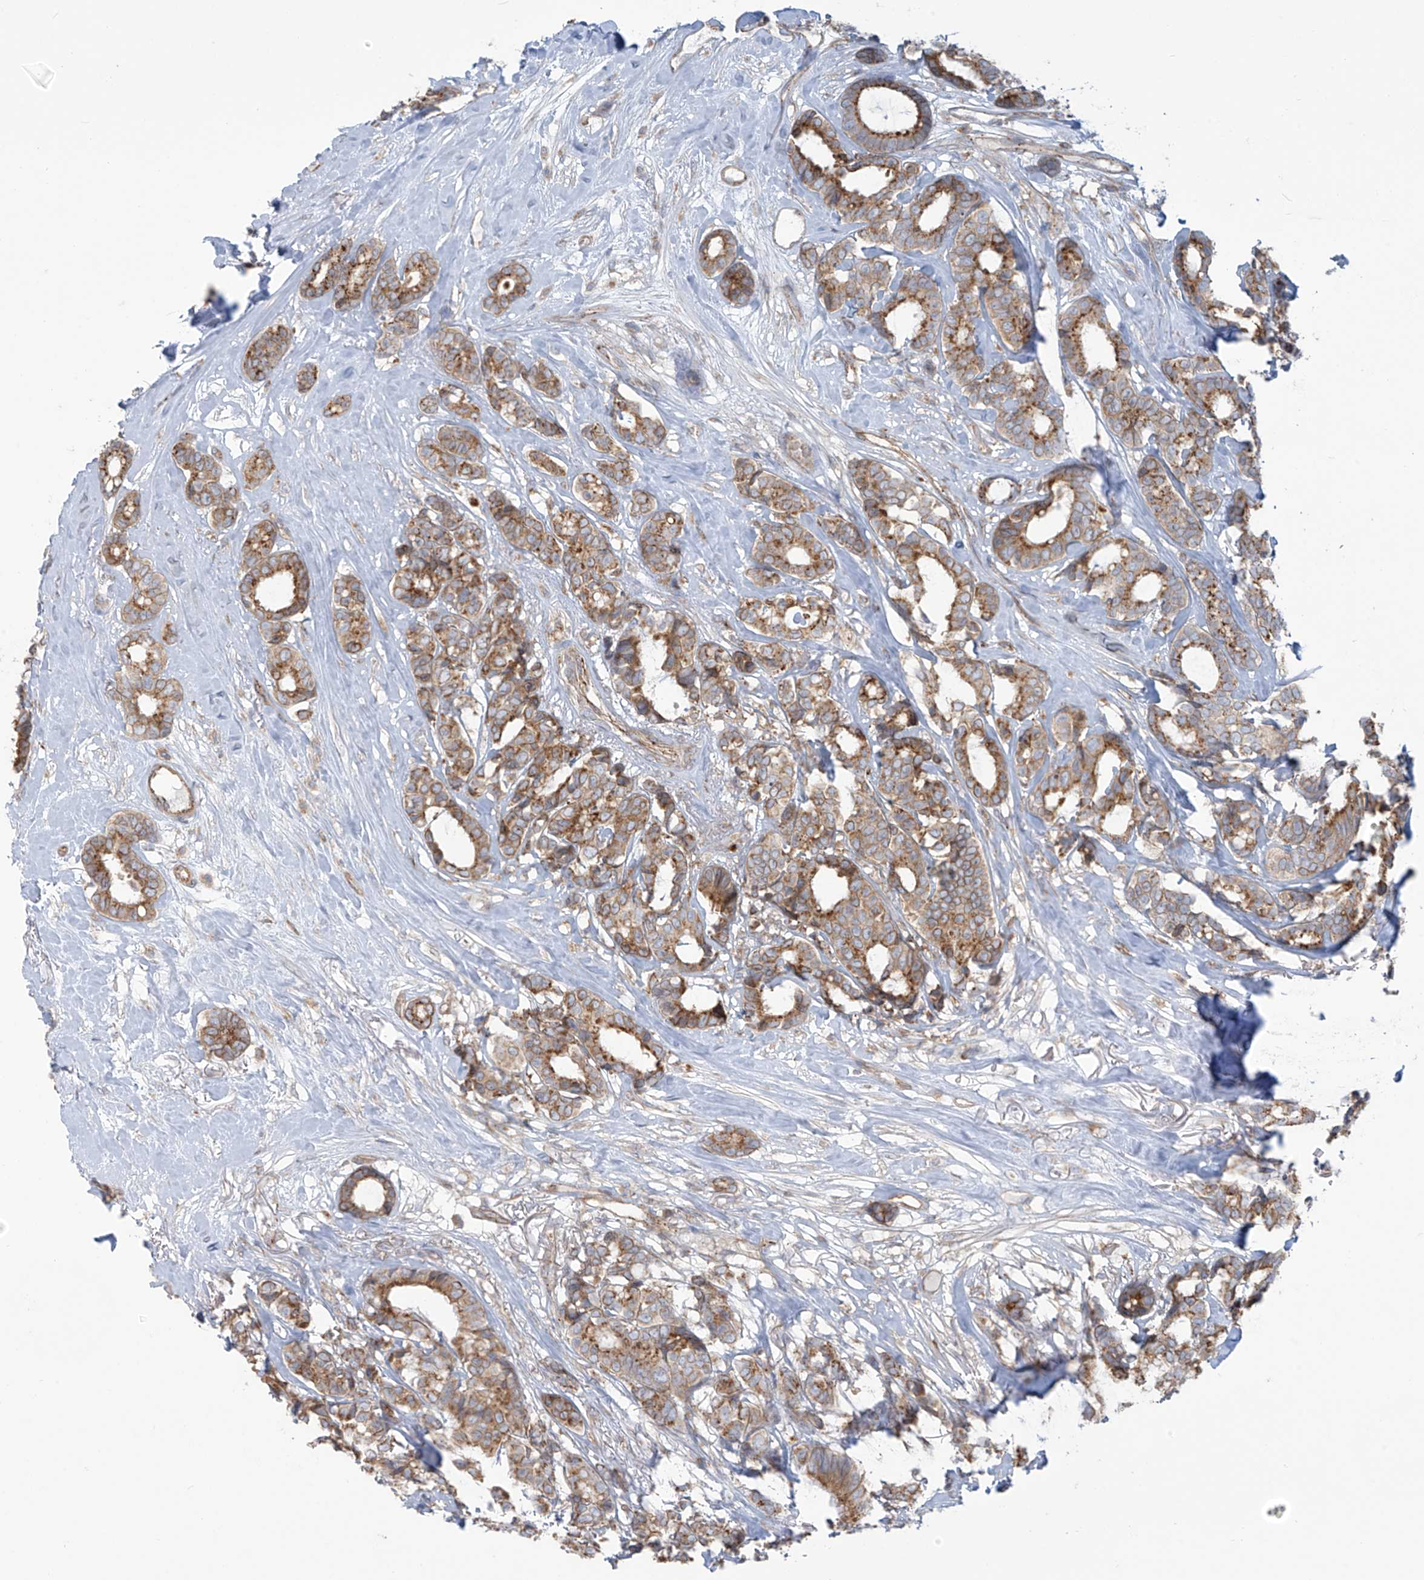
{"staining": {"intensity": "moderate", "quantity": ">75%", "location": "cytoplasmic/membranous"}, "tissue": "breast cancer", "cell_type": "Tumor cells", "image_type": "cancer", "snomed": [{"axis": "morphology", "description": "Duct carcinoma"}, {"axis": "topography", "description": "Breast"}], "caption": "Protein expression analysis of human infiltrating ductal carcinoma (breast) reveals moderate cytoplasmic/membranous staining in about >75% of tumor cells. The protein is stained brown, and the nuclei are stained in blue (DAB IHC with brightfield microscopy, high magnification).", "gene": "LZTS3", "patient": {"sex": "female", "age": 87}}